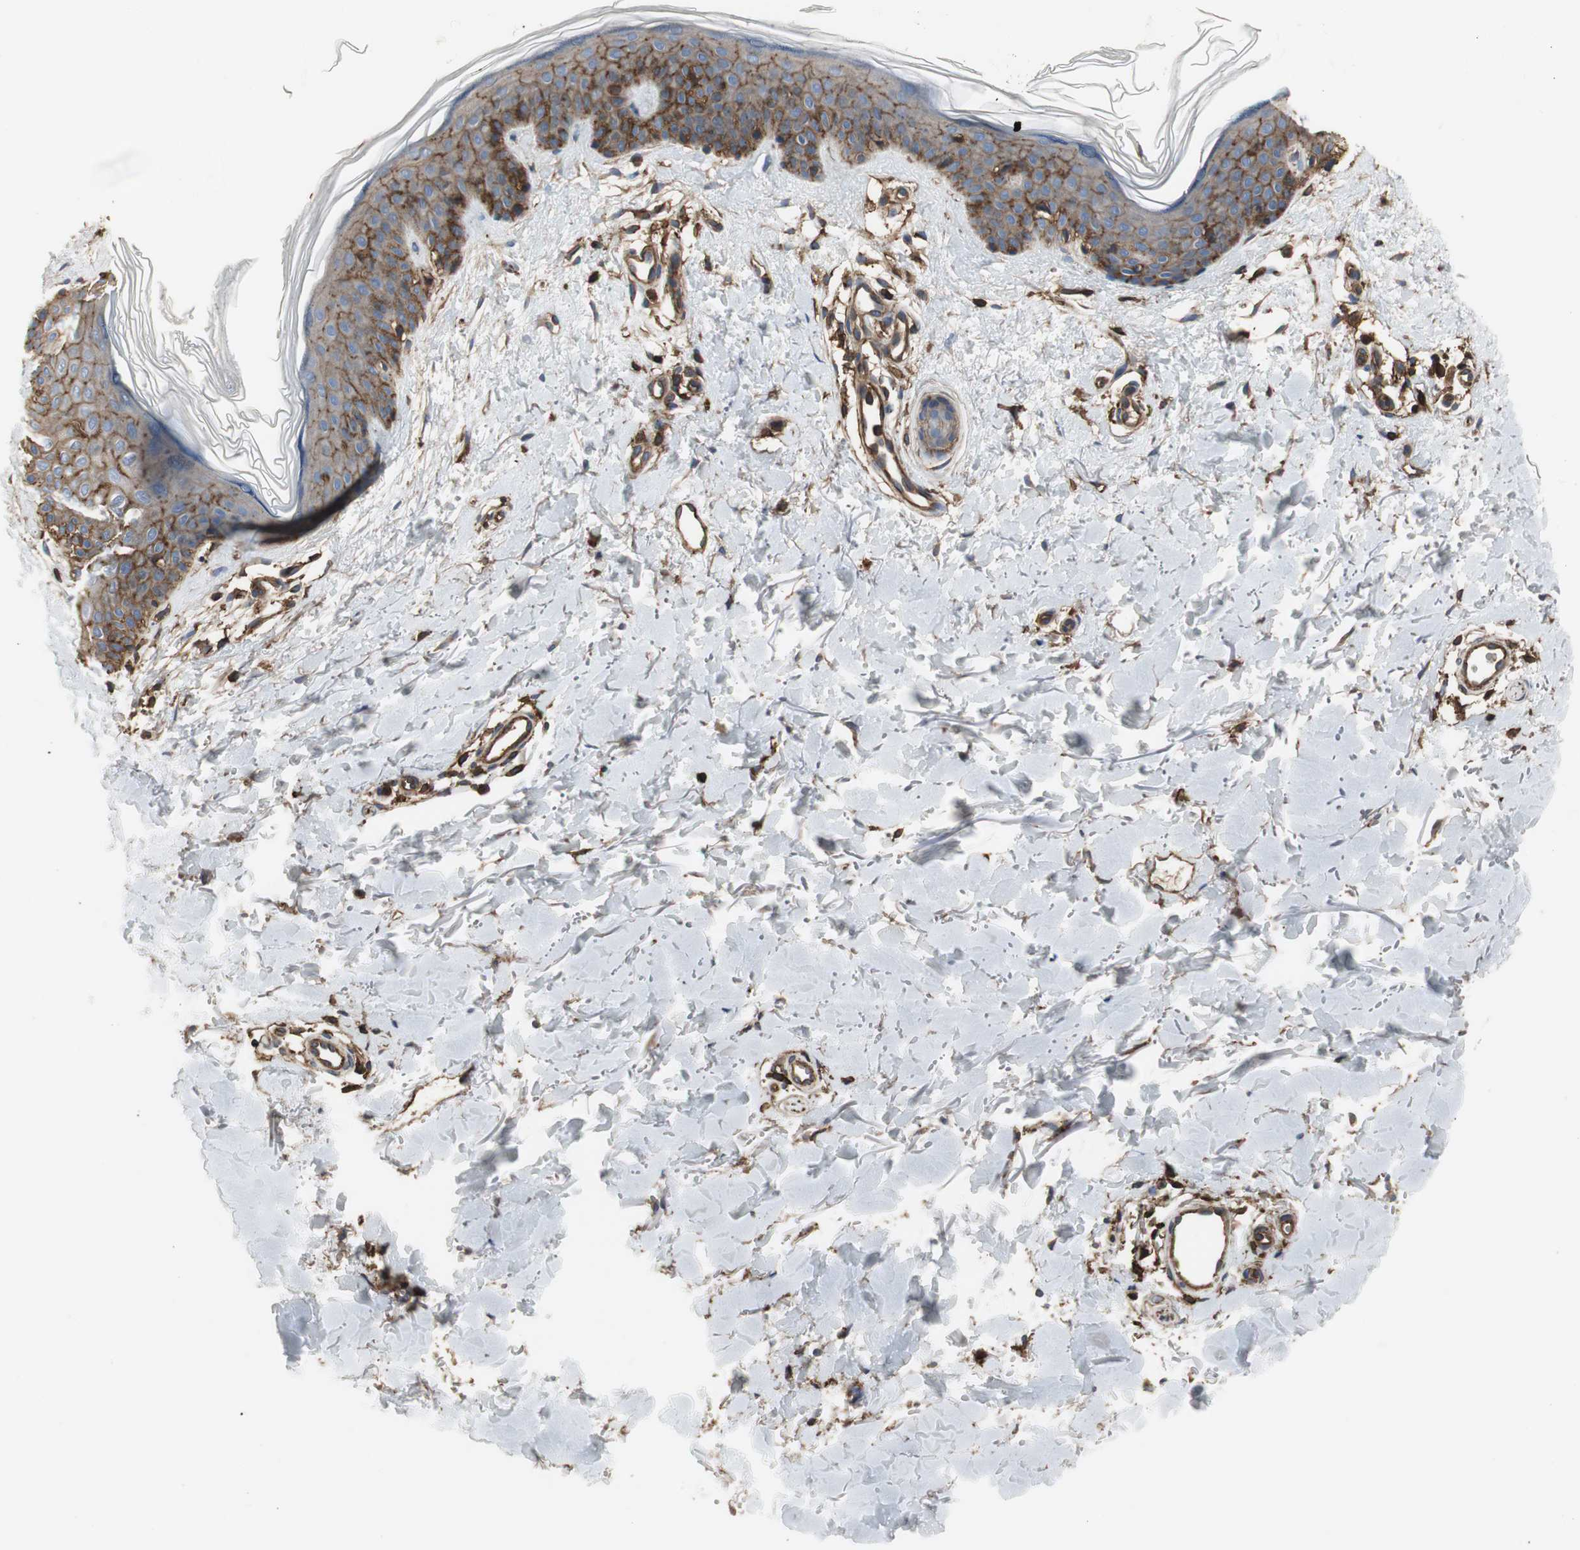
{"staining": {"intensity": "moderate", "quantity": ">75%", "location": "cytoplasmic/membranous"}, "tissue": "skin", "cell_type": "Fibroblasts", "image_type": "normal", "snomed": [{"axis": "morphology", "description": "Normal tissue, NOS"}, {"axis": "topography", "description": "Skin"}], "caption": "Brown immunohistochemical staining in unremarkable skin reveals moderate cytoplasmic/membranous expression in about >75% of fibroblasts. (IHC, brightfield microscopy, high magnification).", "gene": "IL1RL1", "patient": {"sex": "female", "age": 56}}